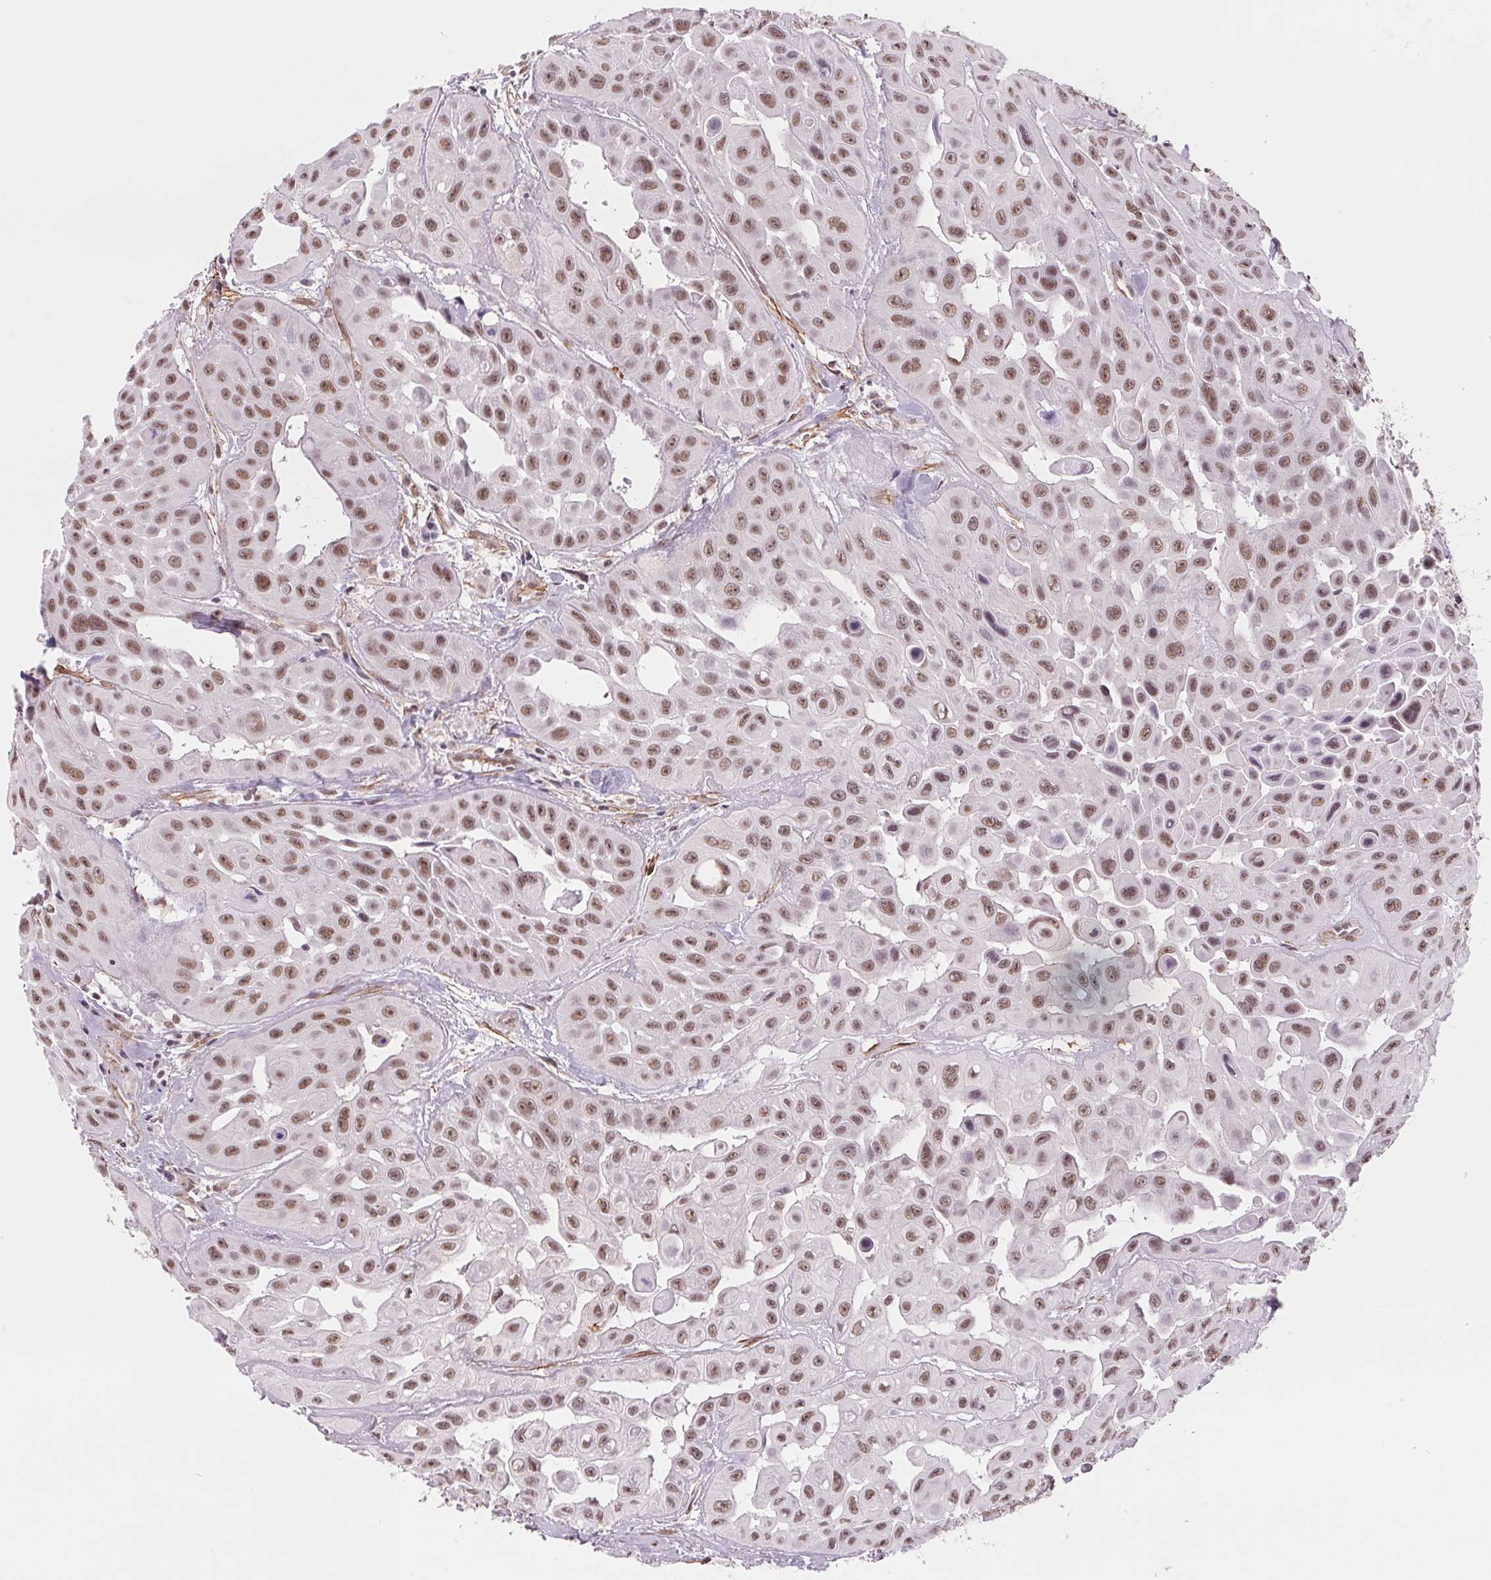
{"staining": {"intensity": "moderate", "quantity": ">75%", "location": "nuclear"}, "tissue": "head and neck cancer", "cell_type": "Tumor cells", "image_type": "cancer", "snomed": [{"axis": "morphology", "description": "Adenocarcinoma, NOS"}, {"axis": "topography", "description": "Head-Neck"}], "caption": "A brown stain highlights moderate nuclear expression of a protein in head and neck cancer (adenocarcinoma) tumor cells. (DAB = brown stain, brightfield microscopy at high magnification).", "gene": "BCAT1", "patient": {"sex": "male", "age": 73}}